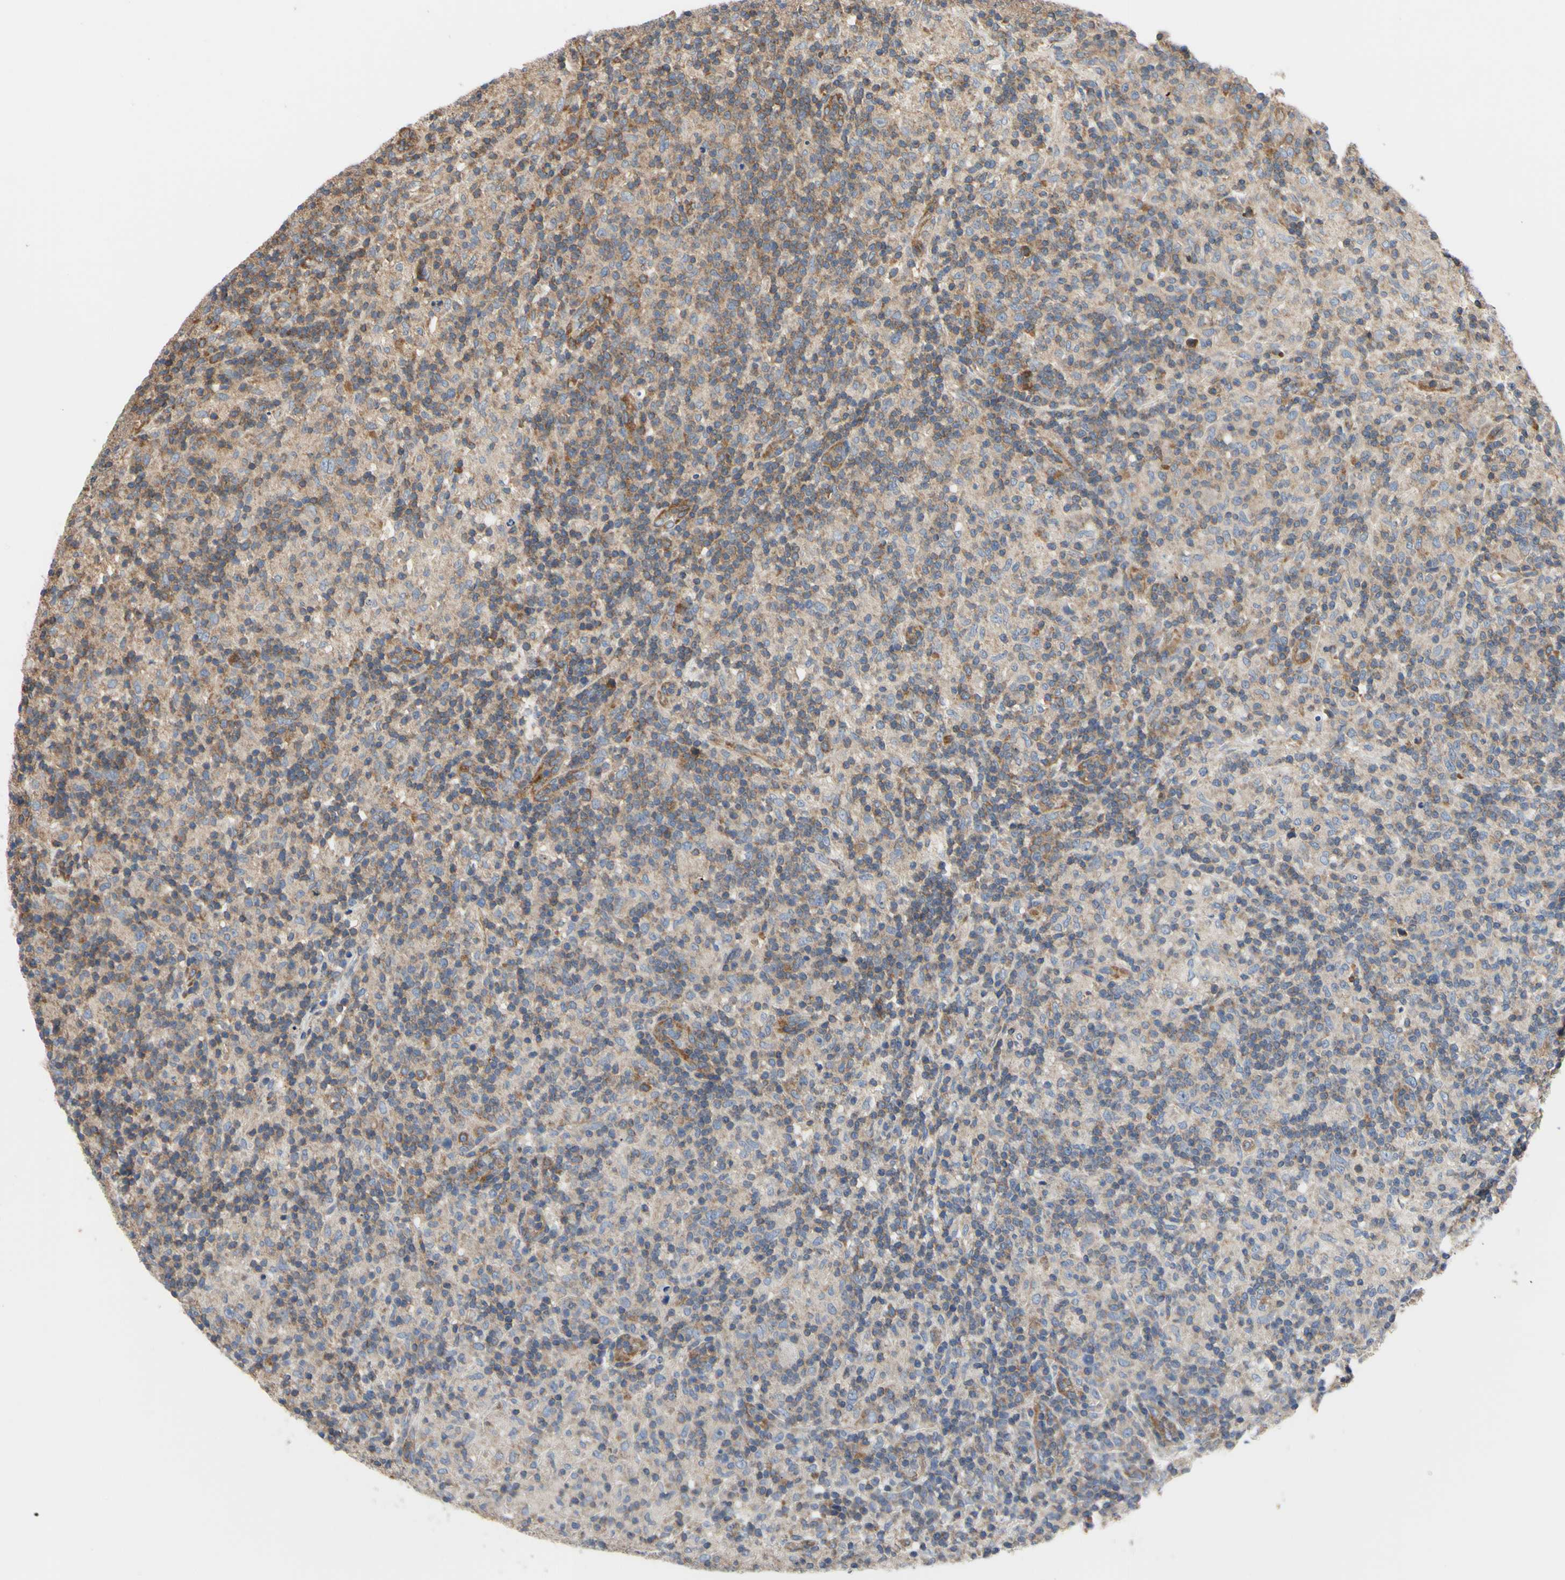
{"staining": {"intensity": "weak", "quantity": "<25%", "location": "cytoplasmic/membranous"}, "tissue": "lymphoma", "cell_type": "Tumor cells", "image_type": "cancer", "snomed": [{"axis": "morphology", "description": "Hodgkin's disease, NOS"}, {"axis": "topography", "description": "Lymph node"}], "caption": "Micrograph shows no significant protein positivity in tumor cells of Hodgkin's disease.", "gene": "BECN1", "patient": {"sex": "male", "age": 70}}